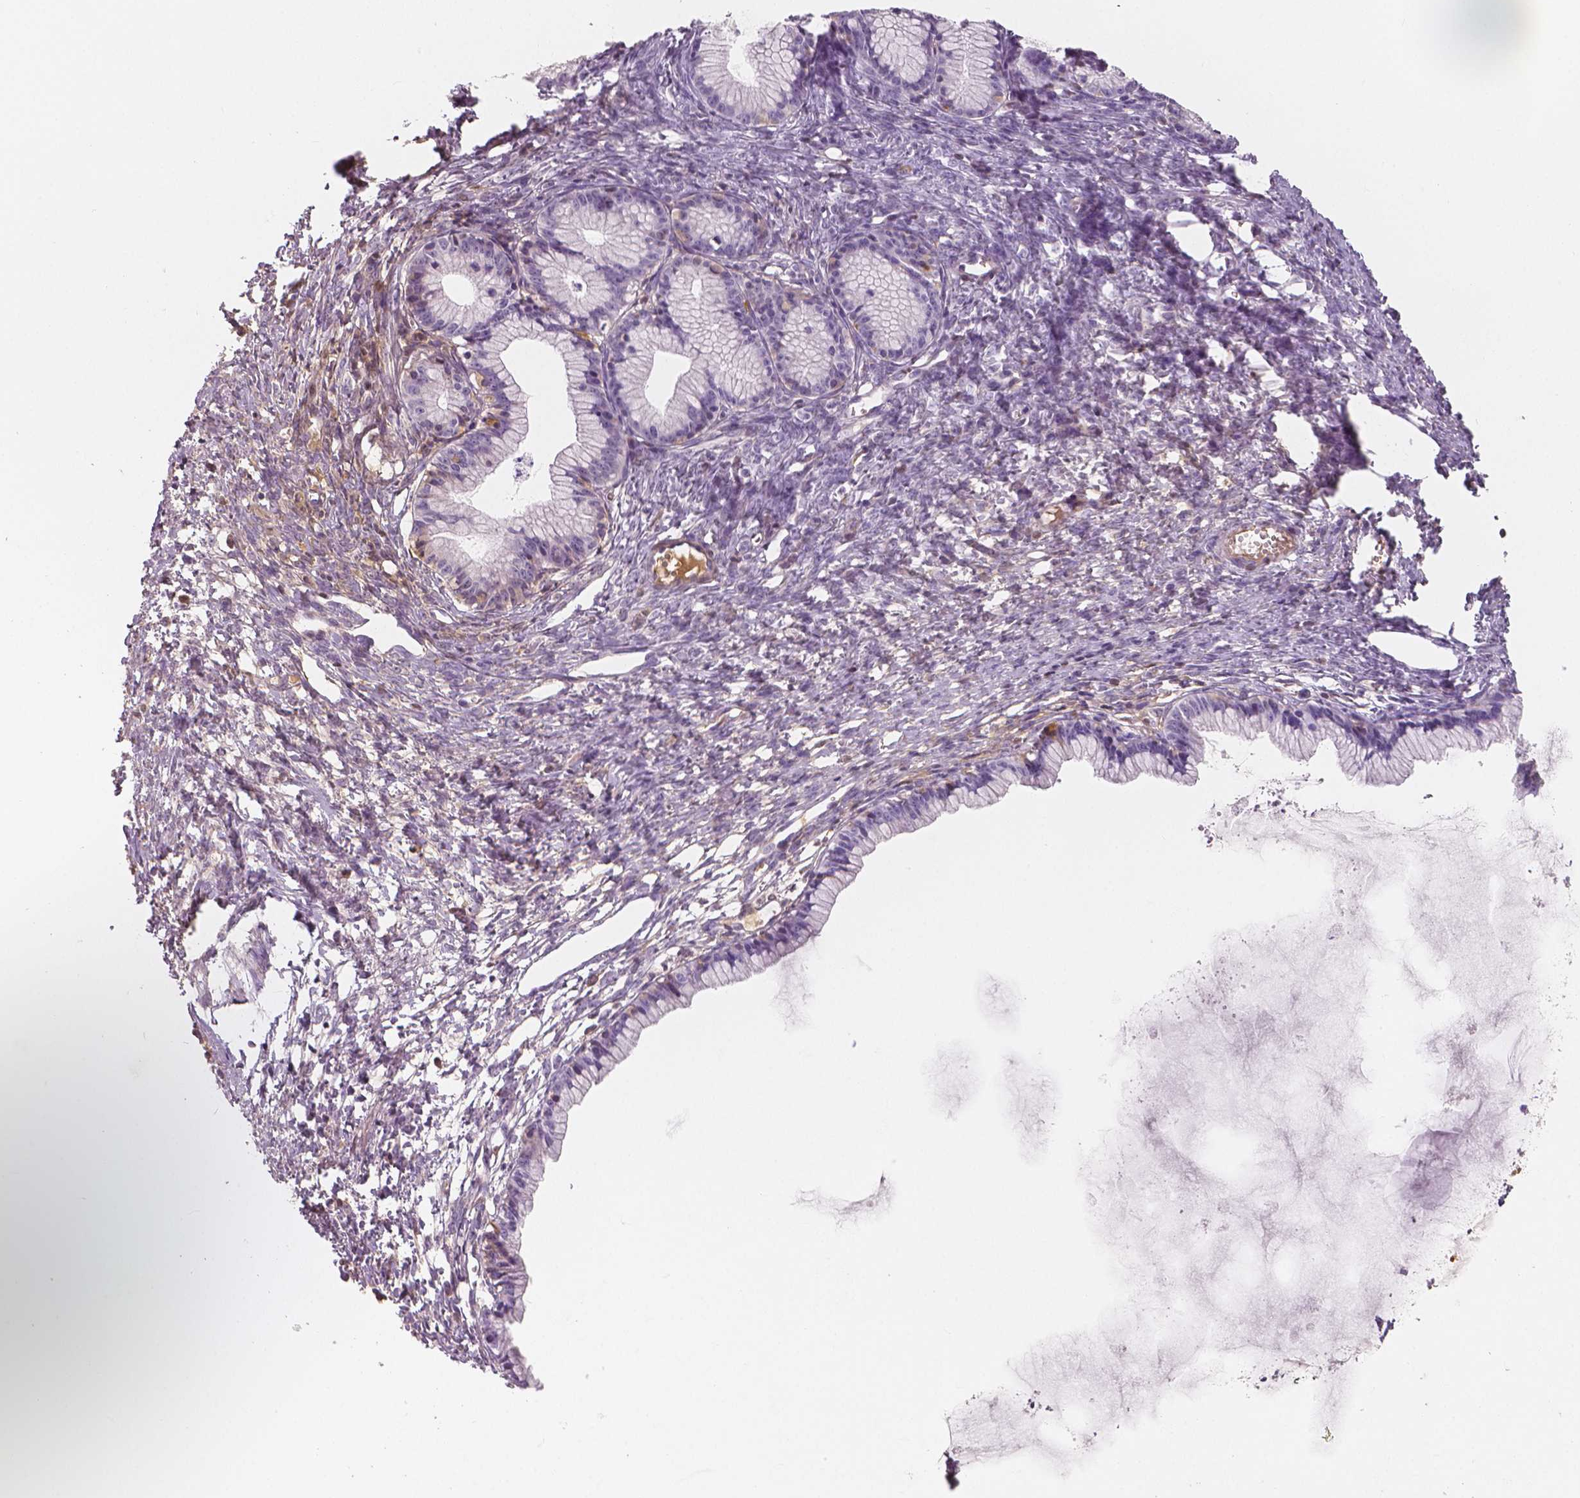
{"staining": {"intensity": "negative", "quantity": "none", "location": "none"}, "tissue": "ovarian cancer", "cell_type": "Tumor cells", "image_type": "cancer", "snomed": [{"axis": "morphology", "description": "Cystadenocarcinoma, mucinous, NOS"}, {"axis": "topography", "description": "Ovary"}], "caption": "An immunohistochemistry histopathology image of ovarian cancer is shown. There is no staining in tumor cells of ovarian cancer.", "gene": "APOA4", "patient": {"sex": "female", "age": 41}}